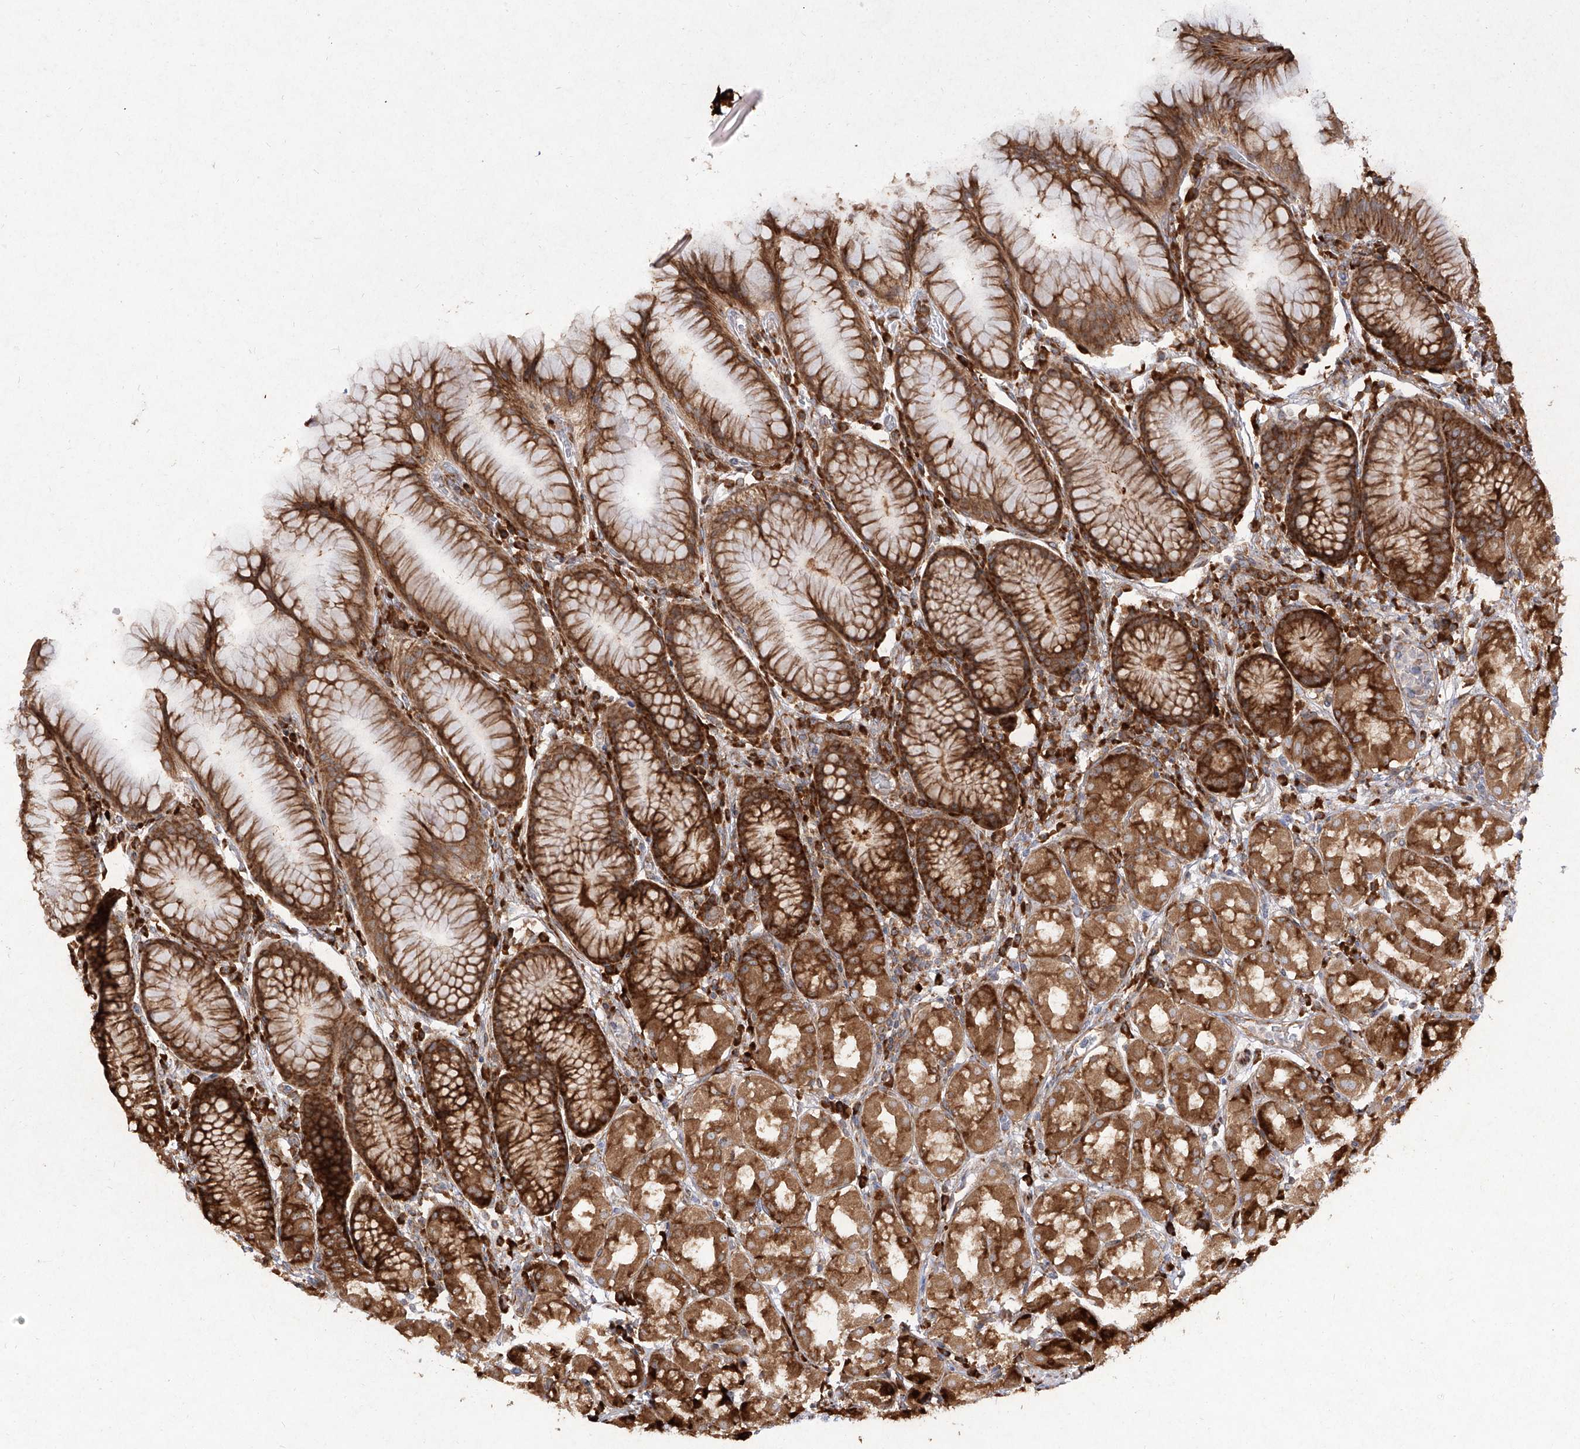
{"staining": {"intensity": "strong", "quantity": ">75%", "location": "cytoplasmic/membranous"}, "tissue": "stomach", "cell_type": "Glandular cells", "image_type": "normal", "snomed": [{"axis": "morphology", "description": "Normal tissue, NOS"}, {"axis": "topography", "description": "Stomach, lower"}], "caption": "Immunohistochemical staining of normal human stomach exhibits >75% levels of strong cytoplasmic/membranous protein expression in approximately >75% of glandular cells. The staining is performed using DAB brown chromogen to label protein expression. The nuclei are counter-stained blue using hematoxylin.", "gene": "RPS25", "patient": {"sex": "female", "age": 56}}